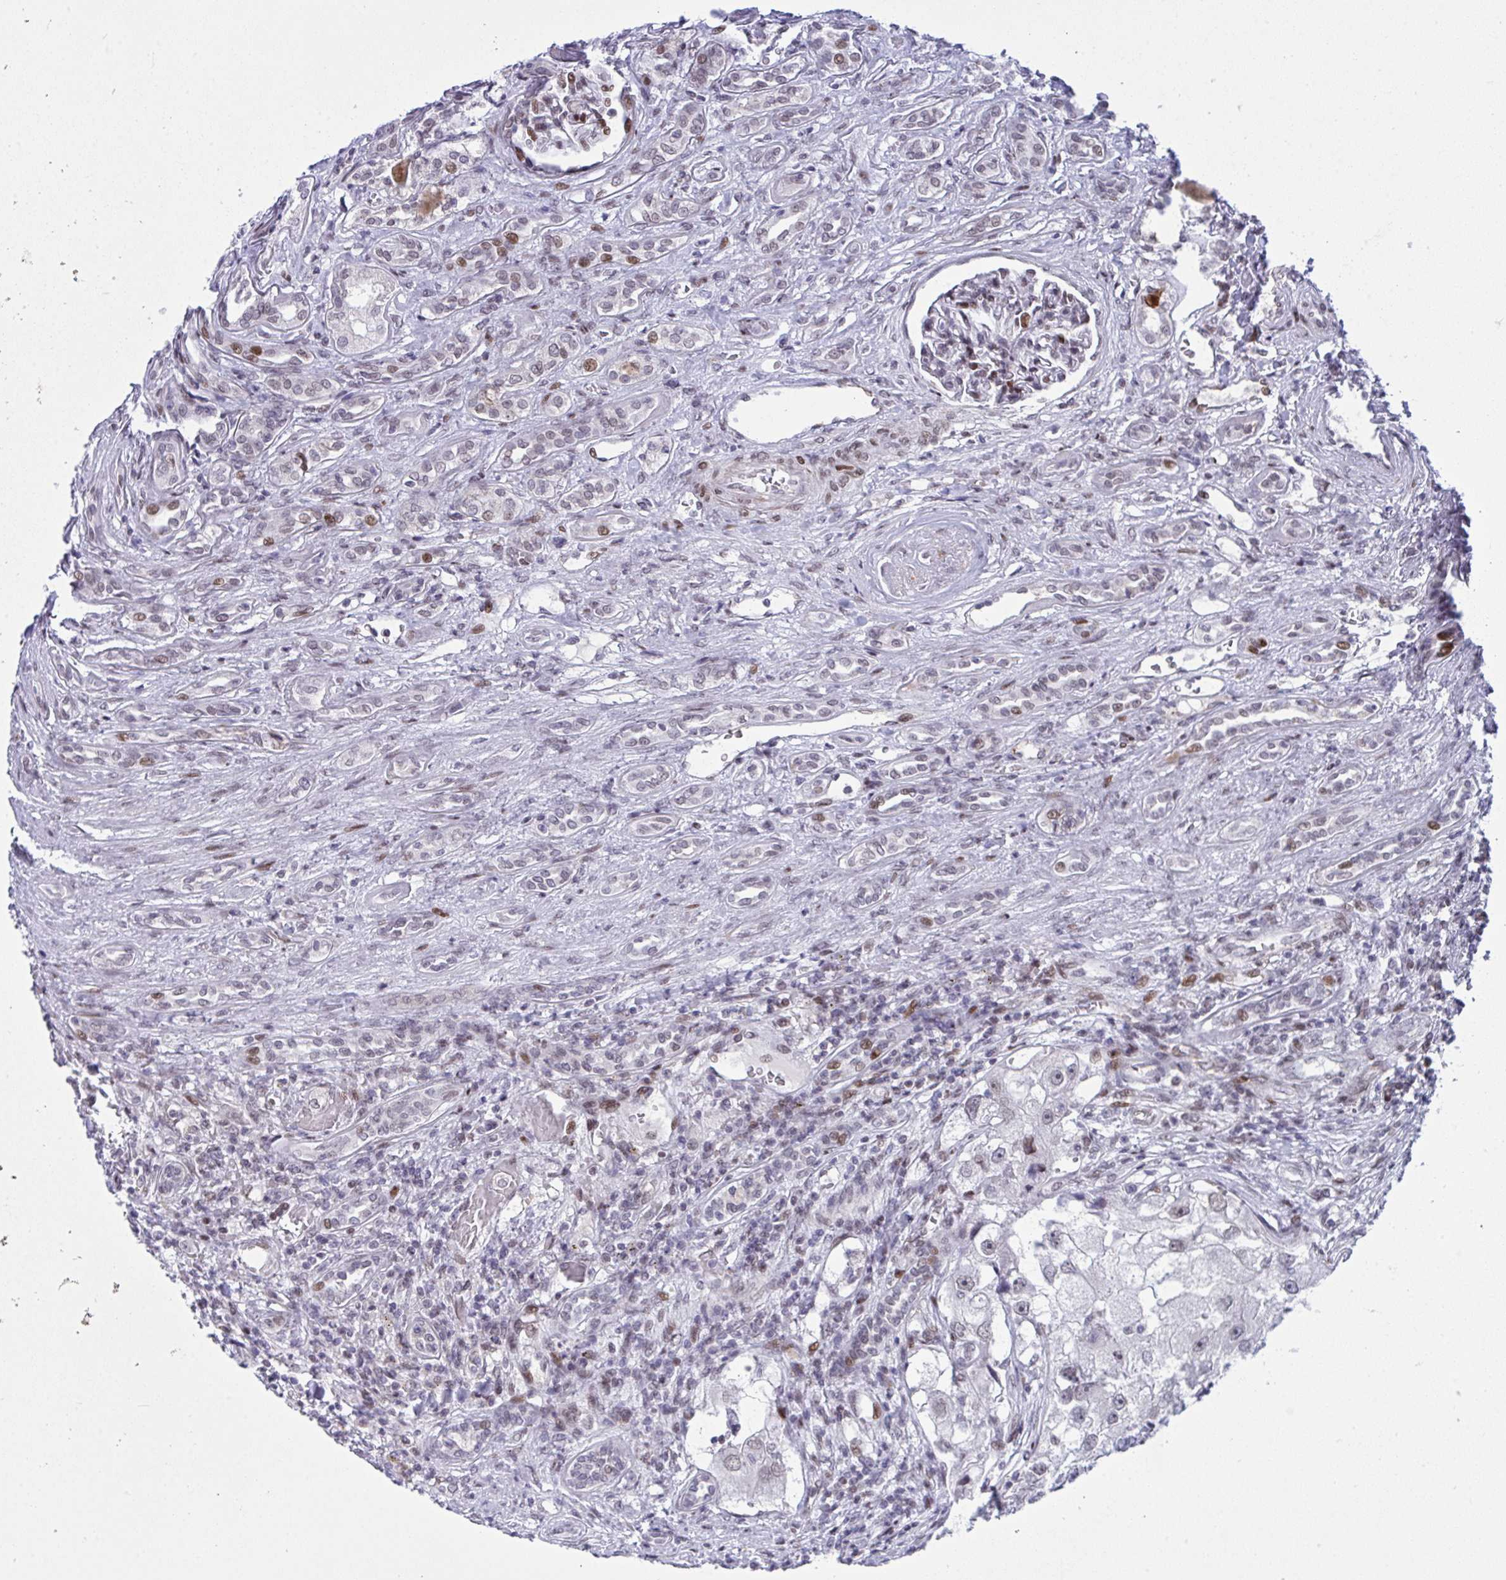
{"staining": {"intensity": "negative", "quantity": "none", "location": "none"}, "tissue": "renal cancer", "cell_type": "Tumor cells", "image_type": "cancer", "snomed": [{"axis": "morphology", "description": "Adenocarcinoma, NOS"}, {"axis": "topography", "description": "Kidney"}], "caption": "Adenocarcinoma (renal) was stained to show a protein in brown. There is no significant staining in tumor cells. The staining is performed using DAB (3,3'-diaminobenzidine) brown chromogen with nuclei counter-stained in using hematoxylin.", "gene": "ZFHX3", "patient": {"sex": "male", "age": 63}}